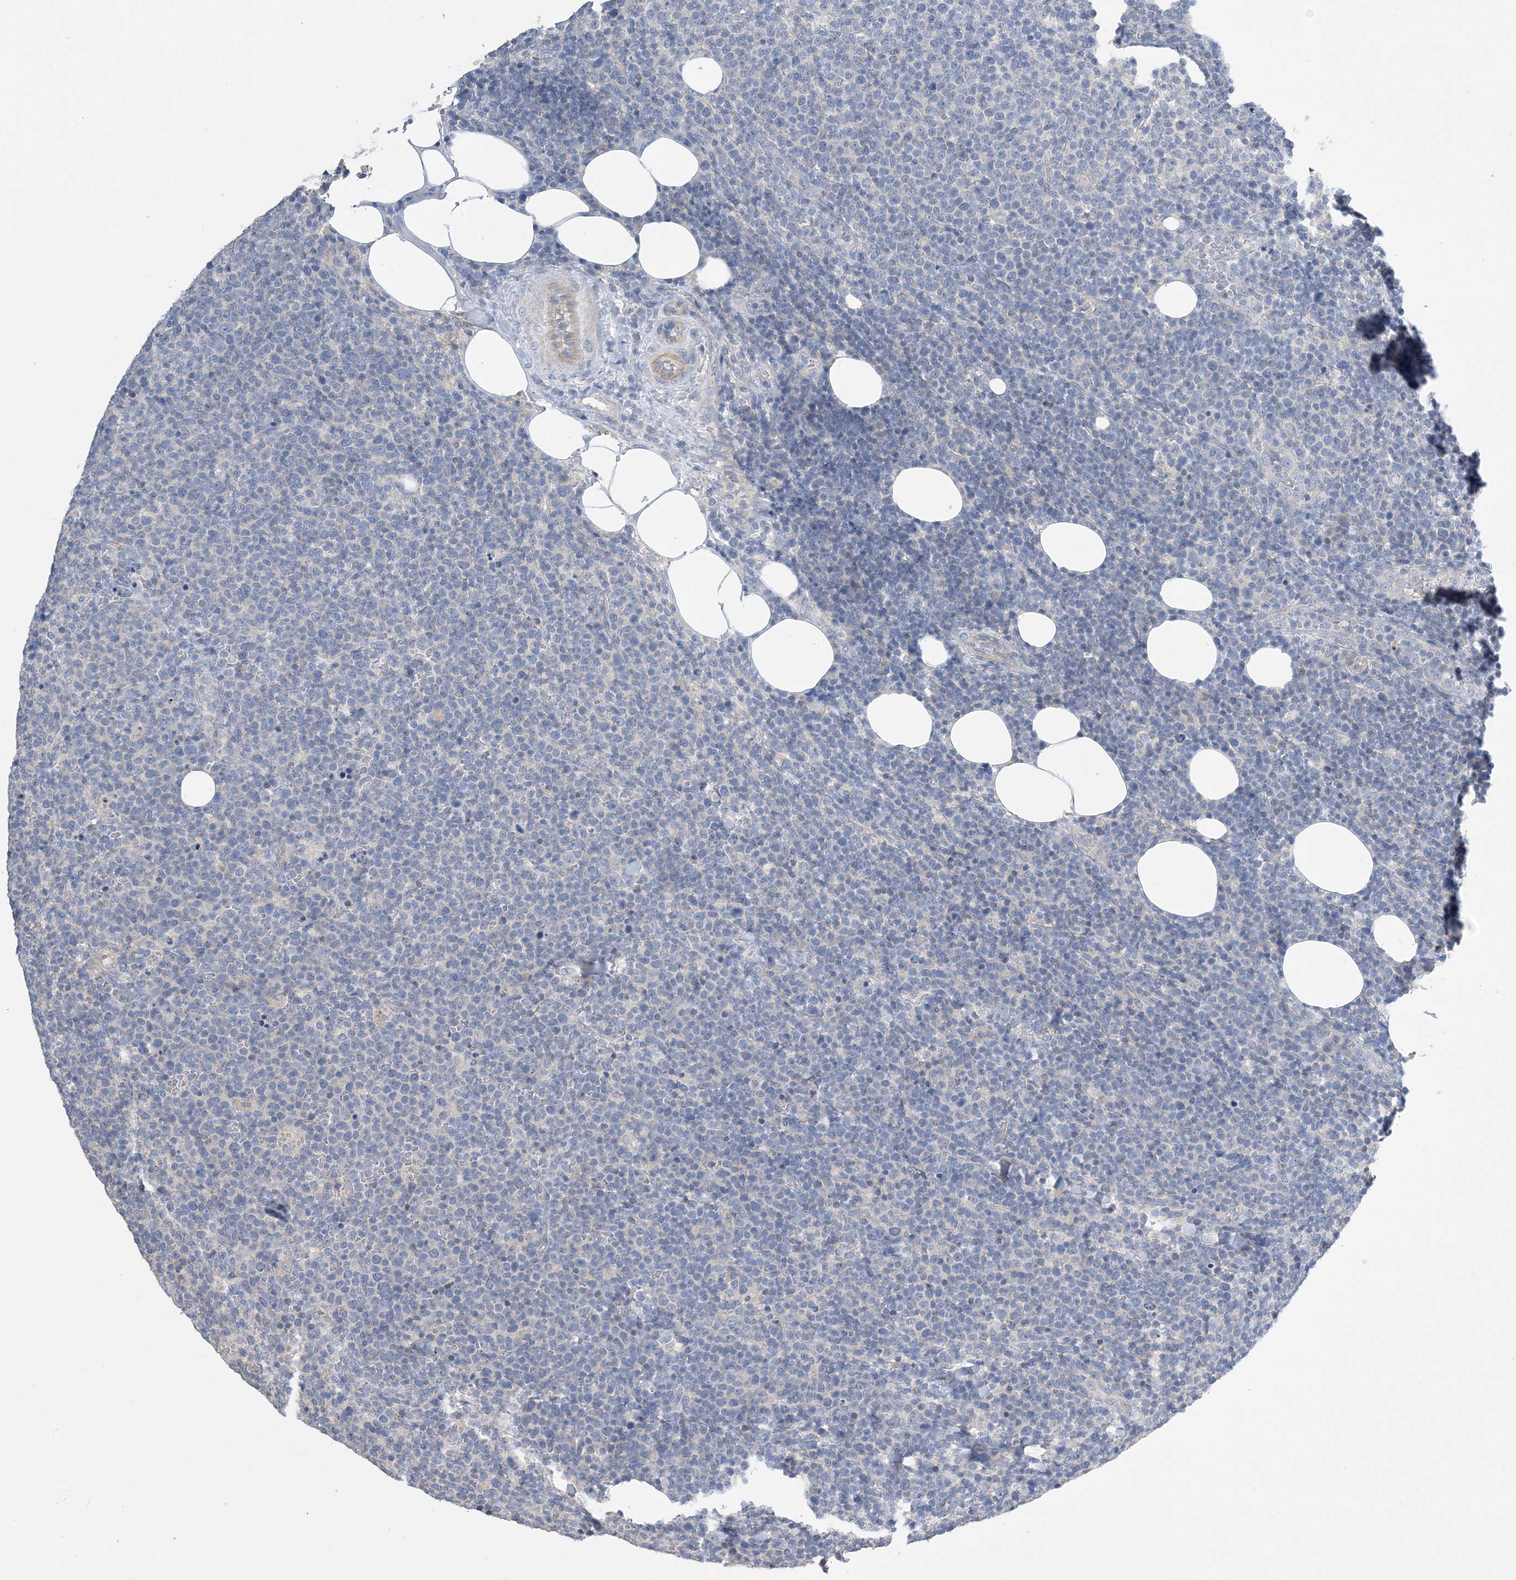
{"staining": {"intensity": "negative", "quantity": "none", "location": "none"}, "tissue": "lymphoma", "cell_type": "Tumor cells", "image_type": "cancer", "snomed": [{"axis": "morphology", "description": "Malignant lymphoma, non-Hodgkin's type, High grade"}, {"axis": "topography", "description": "Lymph node"}], "caption": "This is an immunohistochemistry micrograph of lymphoma. There is no staining in tumor cells.", "gene": "KPRP", "patient": {"sex": "male", "age": 61}}